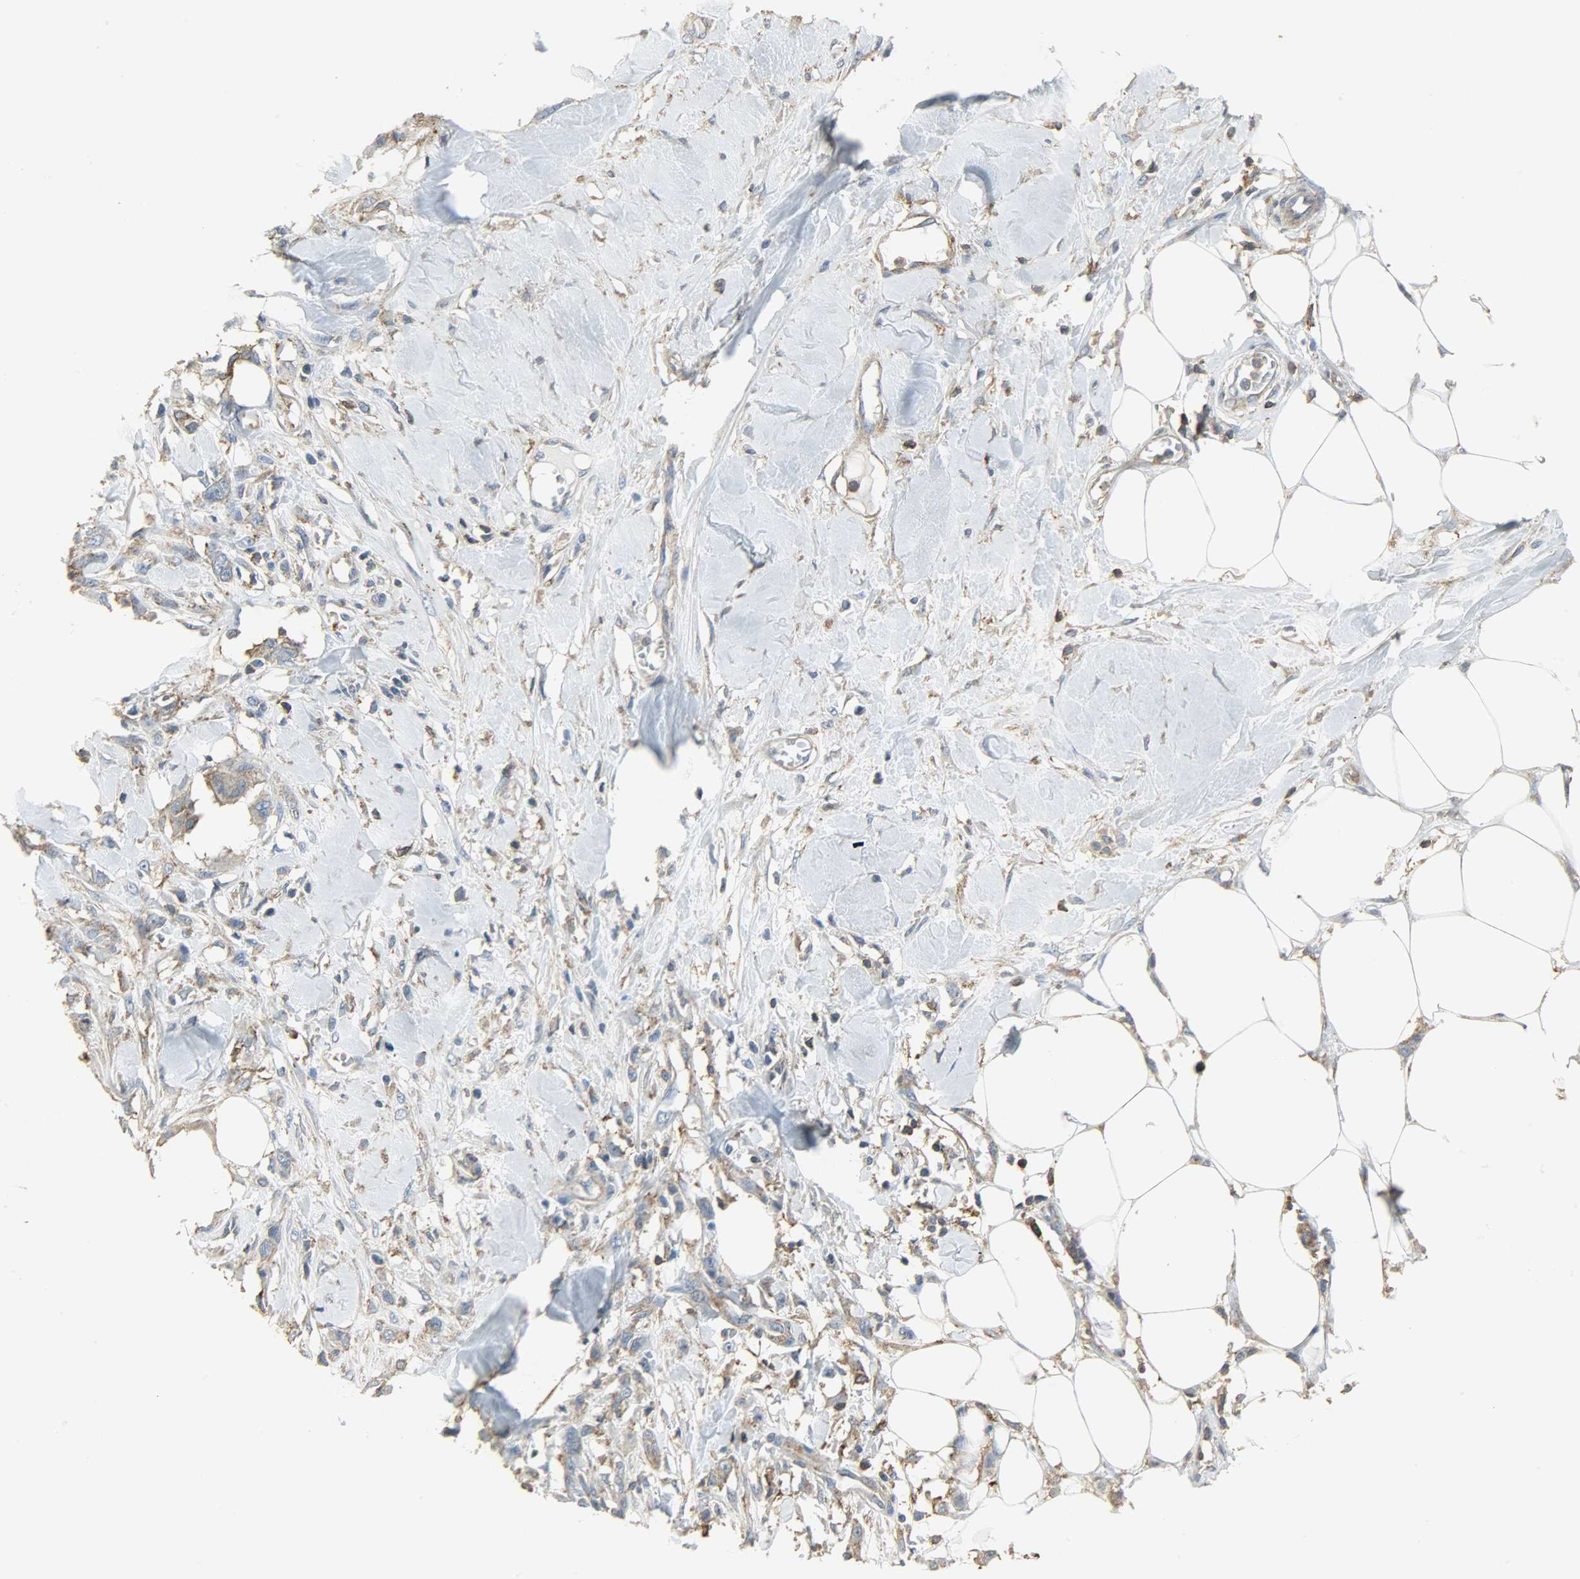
{"staining": {"intensity": "weak", "quantity": "25%-75%", "location": "cytoplasmic/membranous"}, "tissue": "skin cancer", "cell_type": "Tumor cells", "image_type": "cancer", "snomed": [{"axis": "morphology", "description": "Normal tissue, NOS"}, {"axis": "morphology", "description": "Squamous cell carcinoma, NOS"}, {"axis": "topography", "description": "Skin"}], "caption": "Brown immunohistochemical staining in skin cancer demonstrates weak cytoplasmic/membranous staining in about 25%-75% of tumor cells. Nuclei are stained in blue.", "gene": "DNAJA4", "patient": {"sex": "female", "age": 59}}